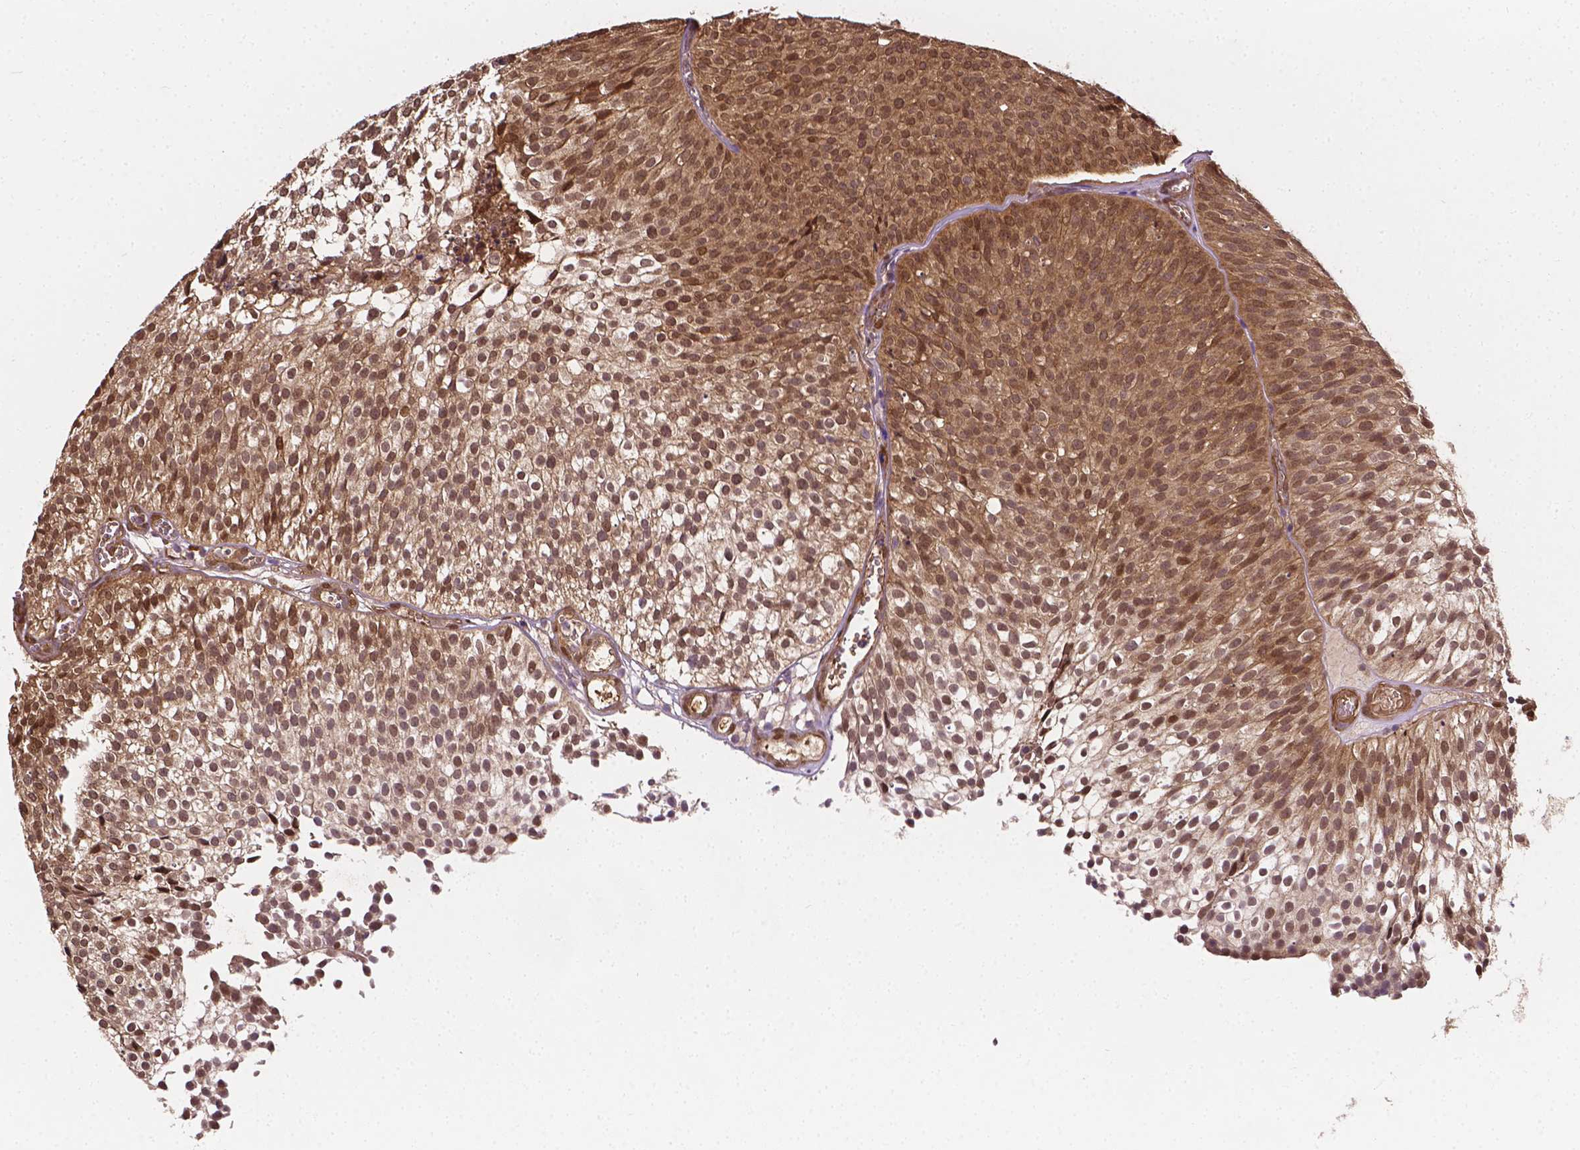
{"staining": {"intensity": "weak", "quantity": ">75%", "location": "cytoplasmic/membranous,nuclear"}, "tissue": "urothelial cancer", "cell_type": "Tumor cells", "image_type": "cancer", "snomed": [{"axis": "morphology", "description": "Urothelial carcinoma, Low grade"}, {"axis": "topography", "description": "Urinary bladder"}], "caption": "Immunohistochemistry of human urothelial carcinoma (low-grade) displays low levels of weak cytoplasmic/membranous and nuclear staining in about >75% of tumor cells.", "gene": "YAP1", "patient": {"sex": "male", "age": 91}}